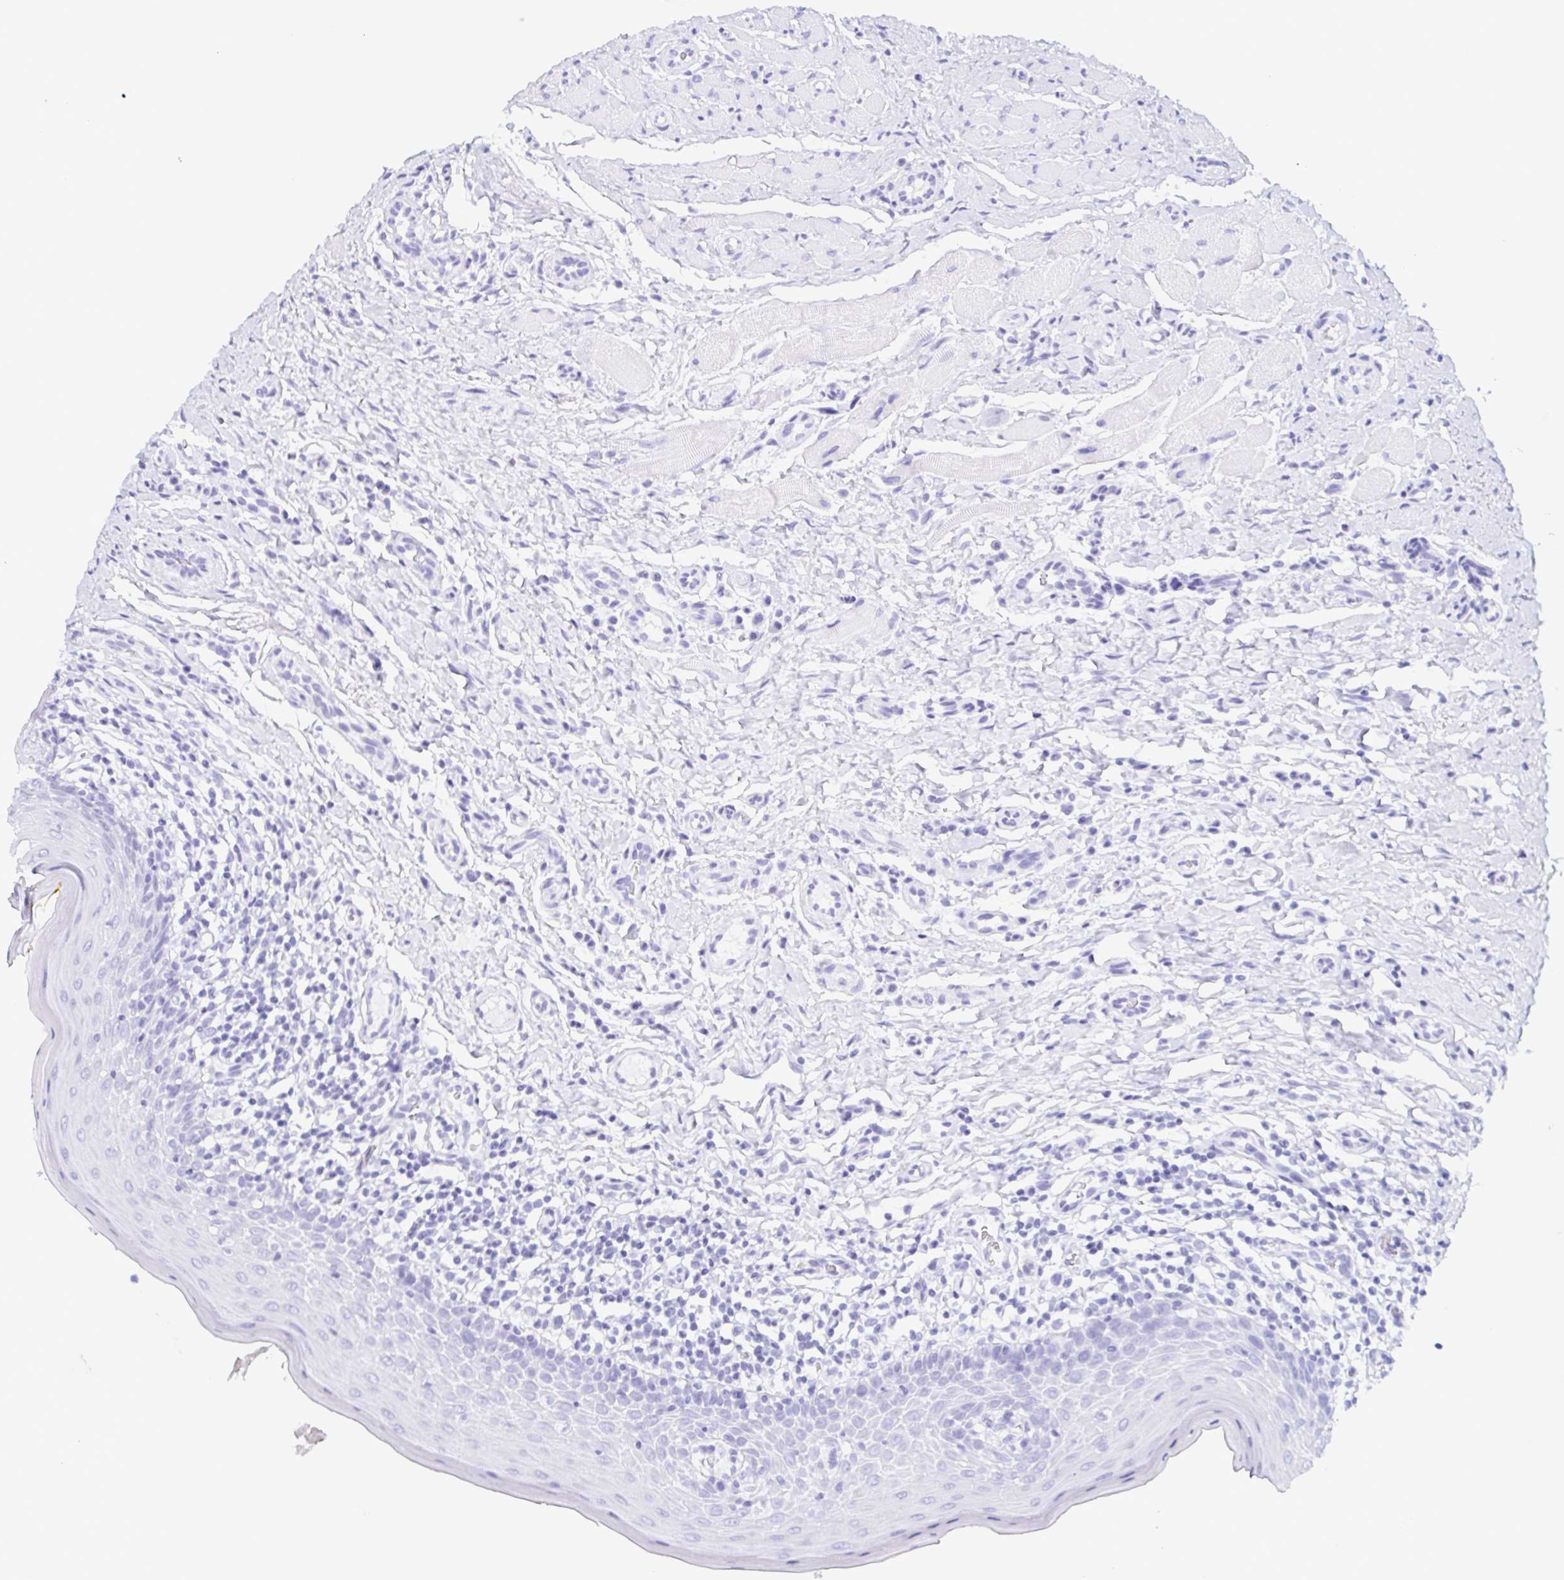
{"staining": {"intensity": "negative", "quantity": "none", "location": "none"}, "tissue": "oral mucosa", "cell_type": "Squamous epithelial cells", "image_type": "normal", "snomed": [{"axis": "morphology", "description": "Normal tissue, NOS"}, {"axis": "topography", "description": "Oral tissue"}, {"axis": "topography", "description": "Tounge, NOS"}], "caption": "This image is of benign oral mucosa stained with IHC to label a protein in brown with the nuclei are counter-stained blue. There is no staining in squamous epithelial cells.", "gene": "LDLRAD1", "patient": {"sex": "female", "age": 58}}